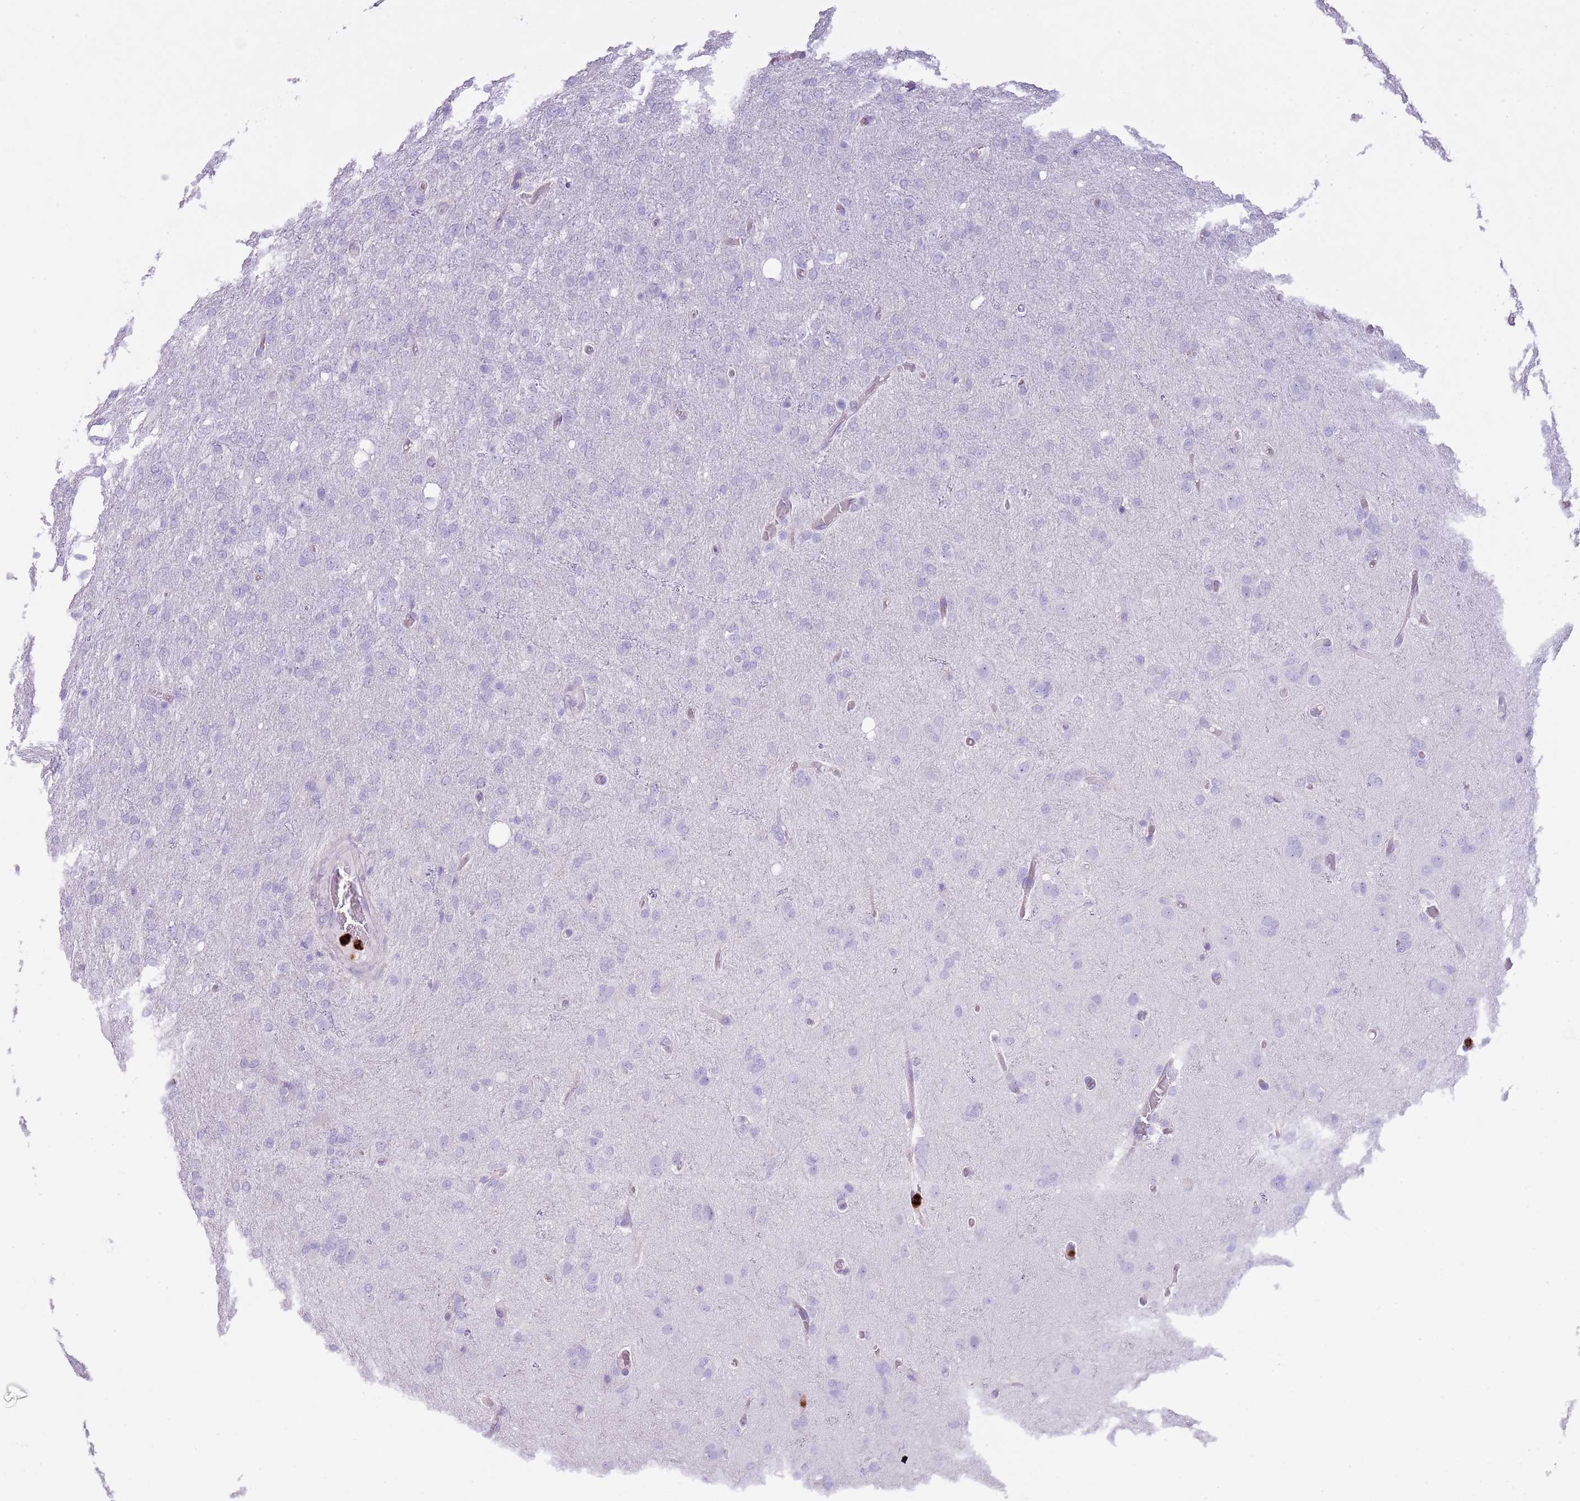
{"staining": {"intensity": "negative", "quantity": "none", "location": "none"}, "tissue": "glioma", "cell_type": "Tumor cells", "image_type": "cancer", "snomed": [{"axis": "morphology", "description": "Glioma, malignant, High grade"}, {"axis": "topography", "description": "Brain"}], "caption": "Immunohistochemistry (IHC) micrograph of neoplastic tissue: glioma stained with DAB shows no significant protein expression in tumor cells.", "gene": "CD177", "patient": {"sex": "female", "age": 74}}